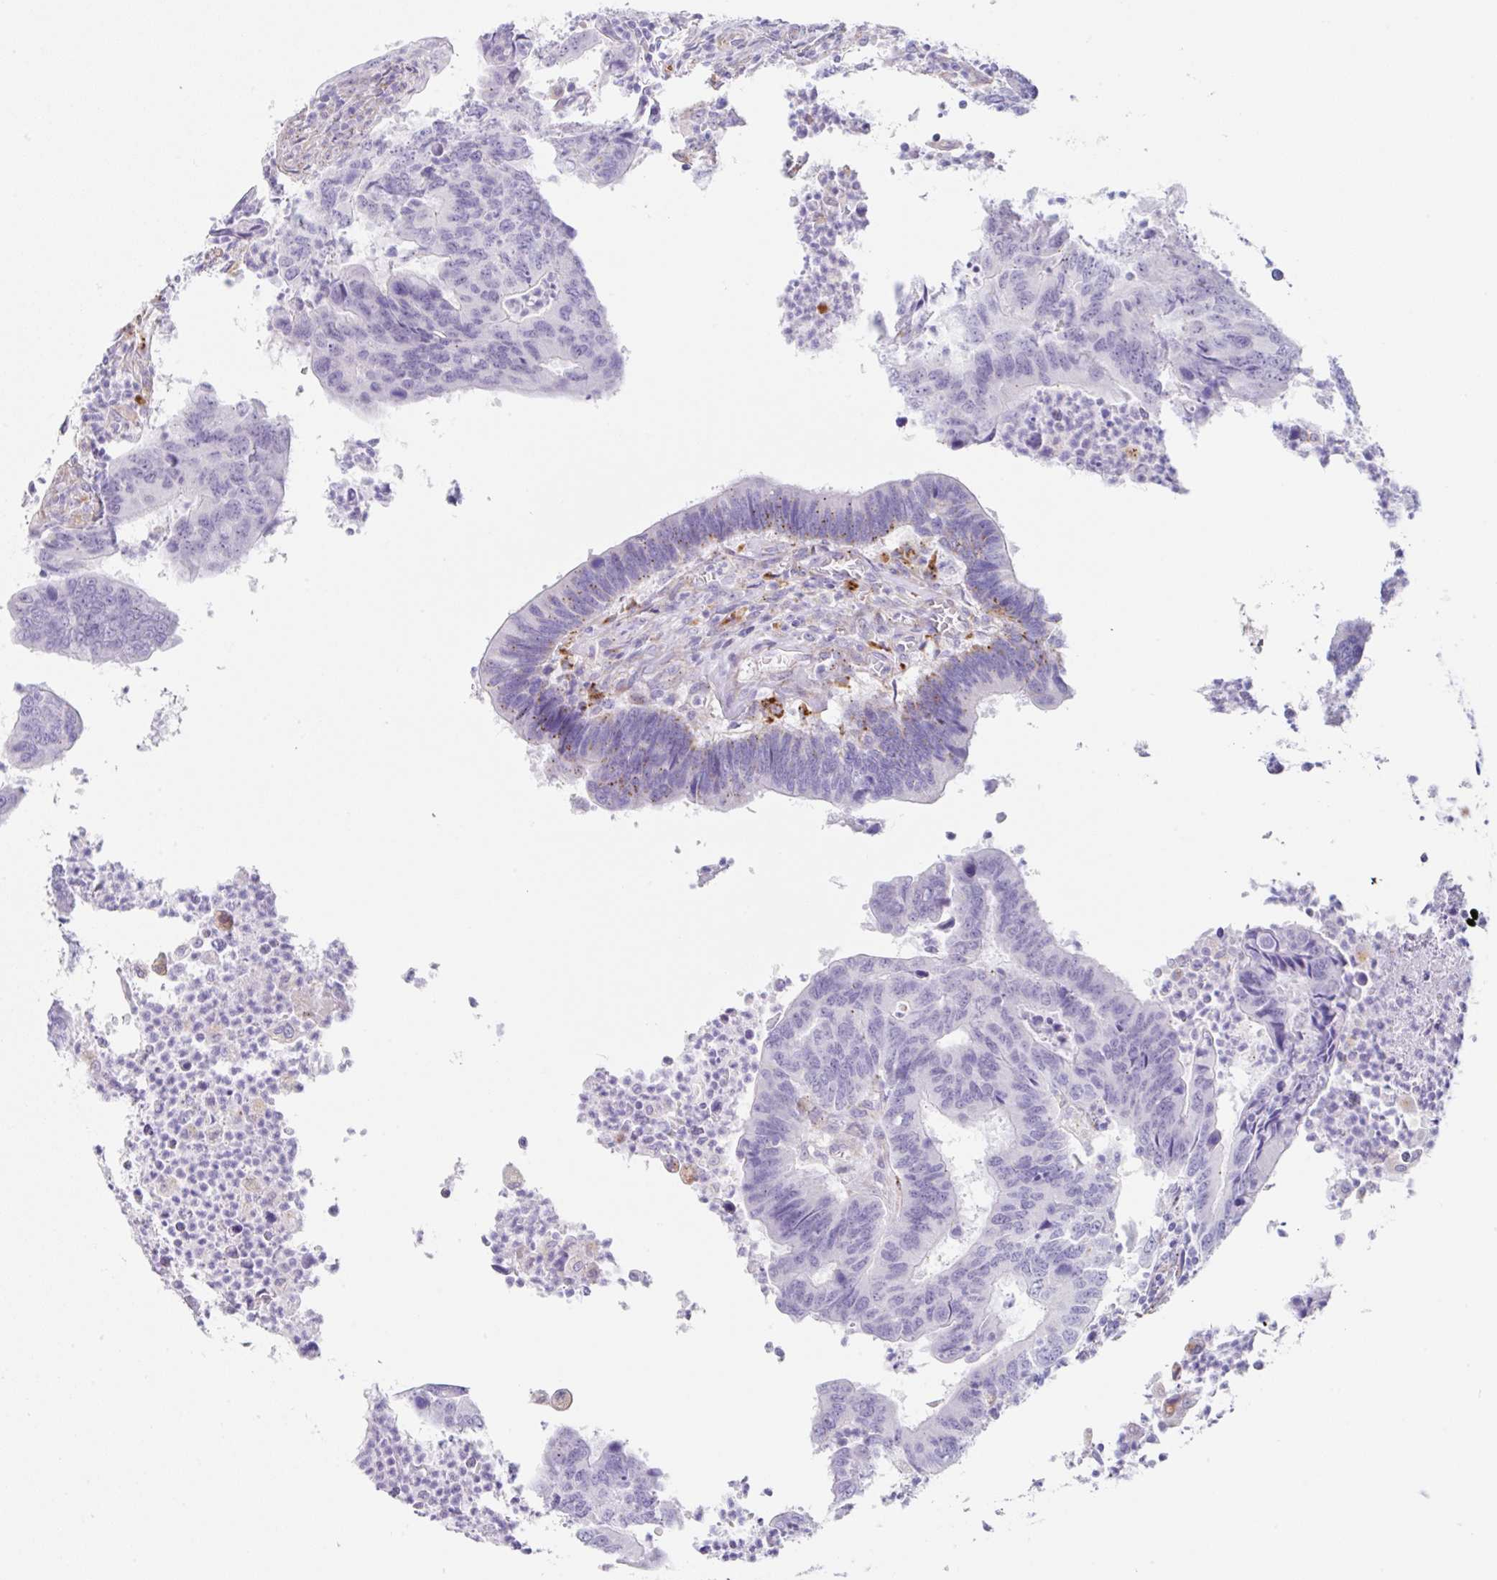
{"staining": {"intensity": "negative", "quantity": "none", "location": "none"}, "tissue": "colorectal cancer", "cell_type": "Tumor cells", "image_type": "cancer", "snomed": [{"axis": "morphology", "description": "Adenocarcinoma, NOS"}, {"axis": "topography", "description": "Colon"}], "caption": "There is no significant staining in tumor cells of colorectal cancer (adenocarcinoma). (DAB immunohistochemistry with hematoxylin counter stain).", "gene": "DKK4", "patient": {"sex": "female", "age": 67}}